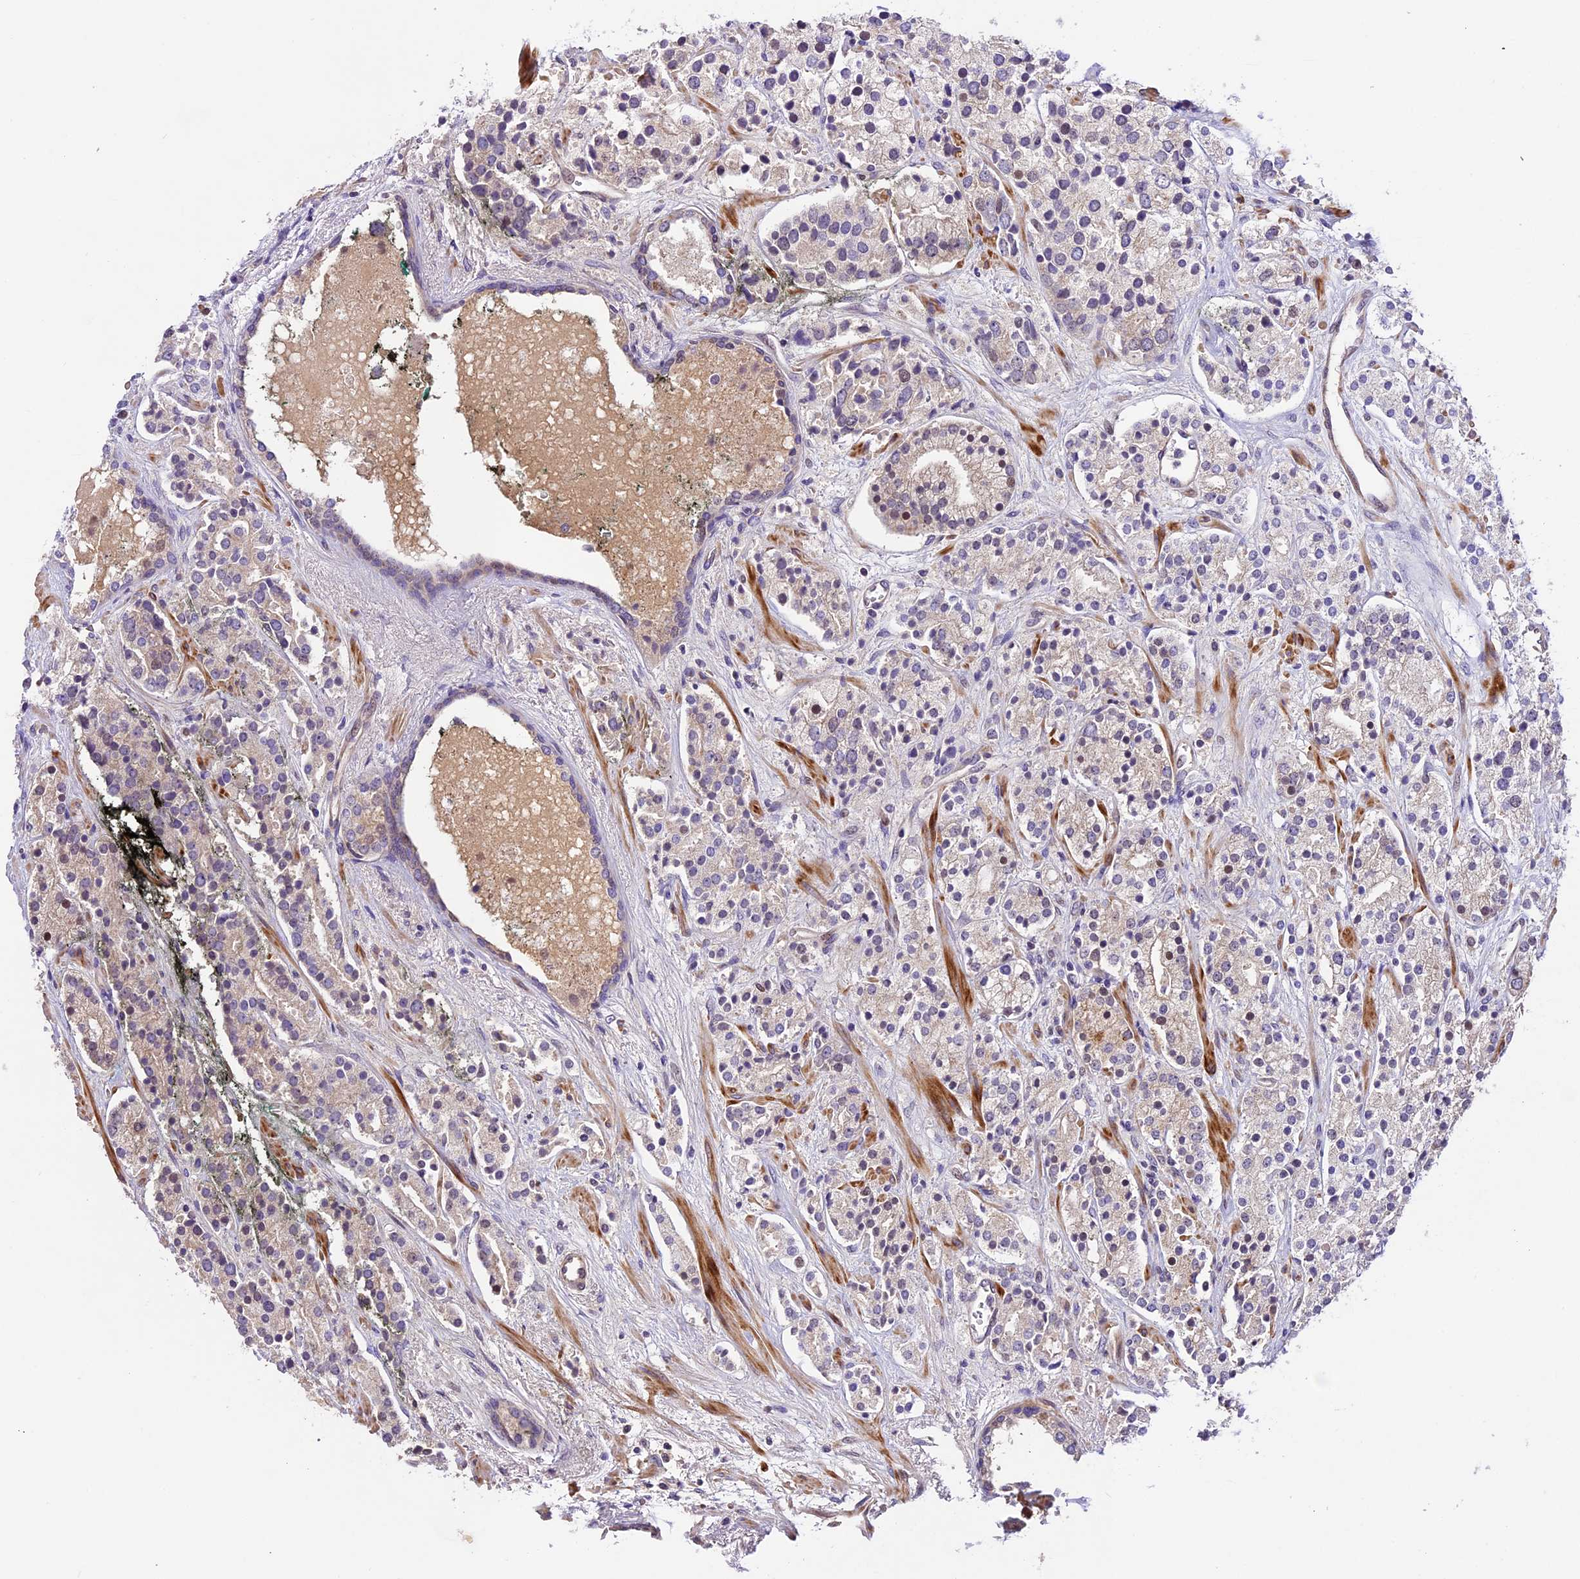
{"staining": {"intensity": "negative", "quantity": "none", "location": "none"}, "tissue": "prostate cancer", "cell_type": "Tumor cells", "image_type": "cancer", "snomed": [{"axis": "morphology", "description": "Adenocarcinoma, High grade"}, {"axis": "topography", "description": "Prostate"}], "caption": "Tumor cells are negative for protein expression in human prostate cancer (adenocarcinoma (high-grade)). (Immunohistochemistry, brightfield microscopy, high magnification).", "gene": "CCSER1", "patient": {"sex": "male", "age": 71}}